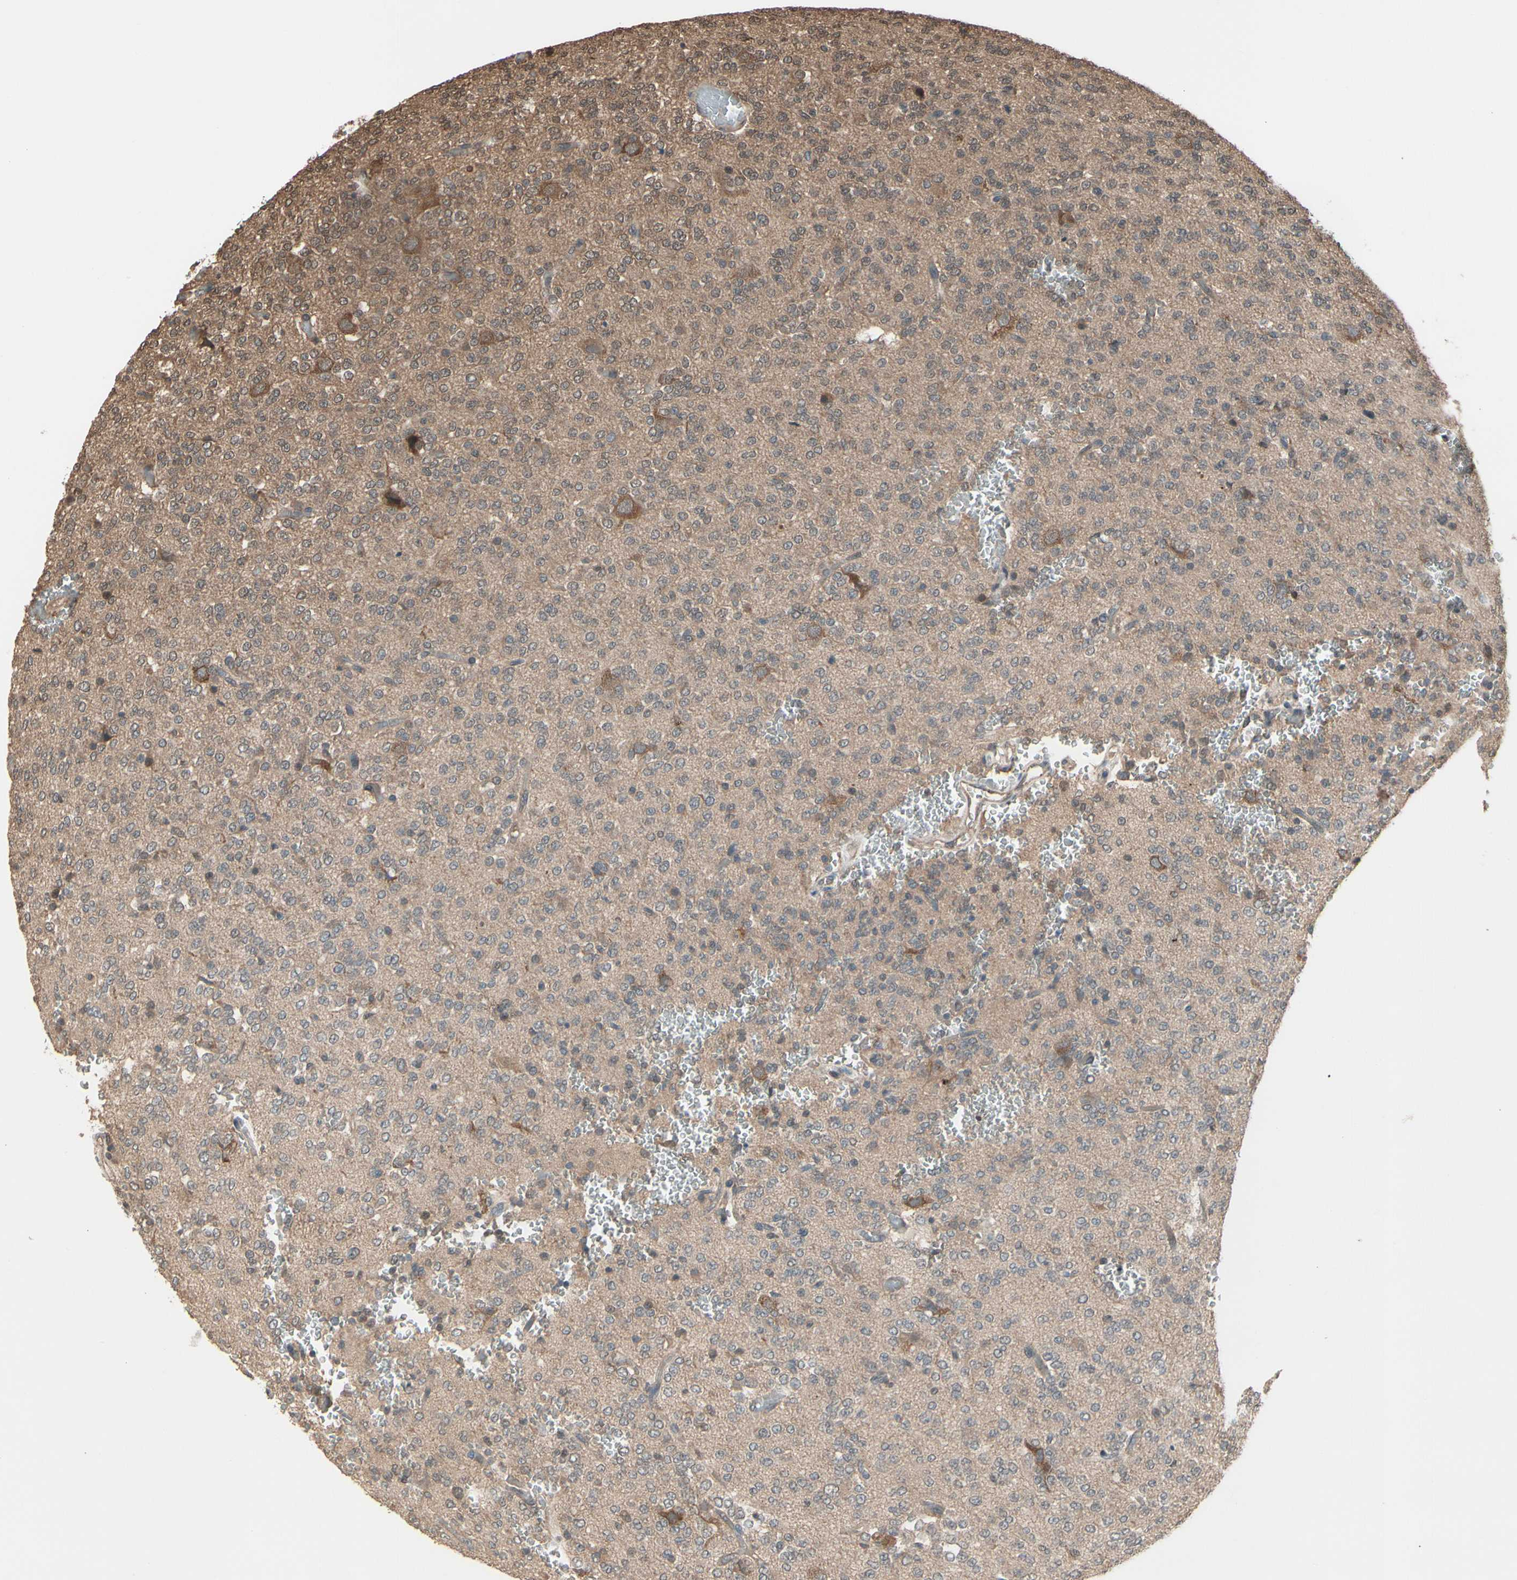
{"staining": {"intensity": "weak", "quantity": "25%-75%", "location": "cytoplasmic/membranous"}, "tissue": "glioma", "cell_type": "Tumor cells", "image_type": "cancer", "snomed": [{"axis": "morphology", "description": "Glioma, malignant, Low grade"}, {"axis": "topography", "description": "Brain"}], "caption": "Weak cytoplasmic/membranous positivity for a protein is seen in approximately 25%-75% of tumor cells of glioma using immunohistochemistry (IHC).", "gene": "PNPLA7", "patient": {"sex": "male", "age": 38}}